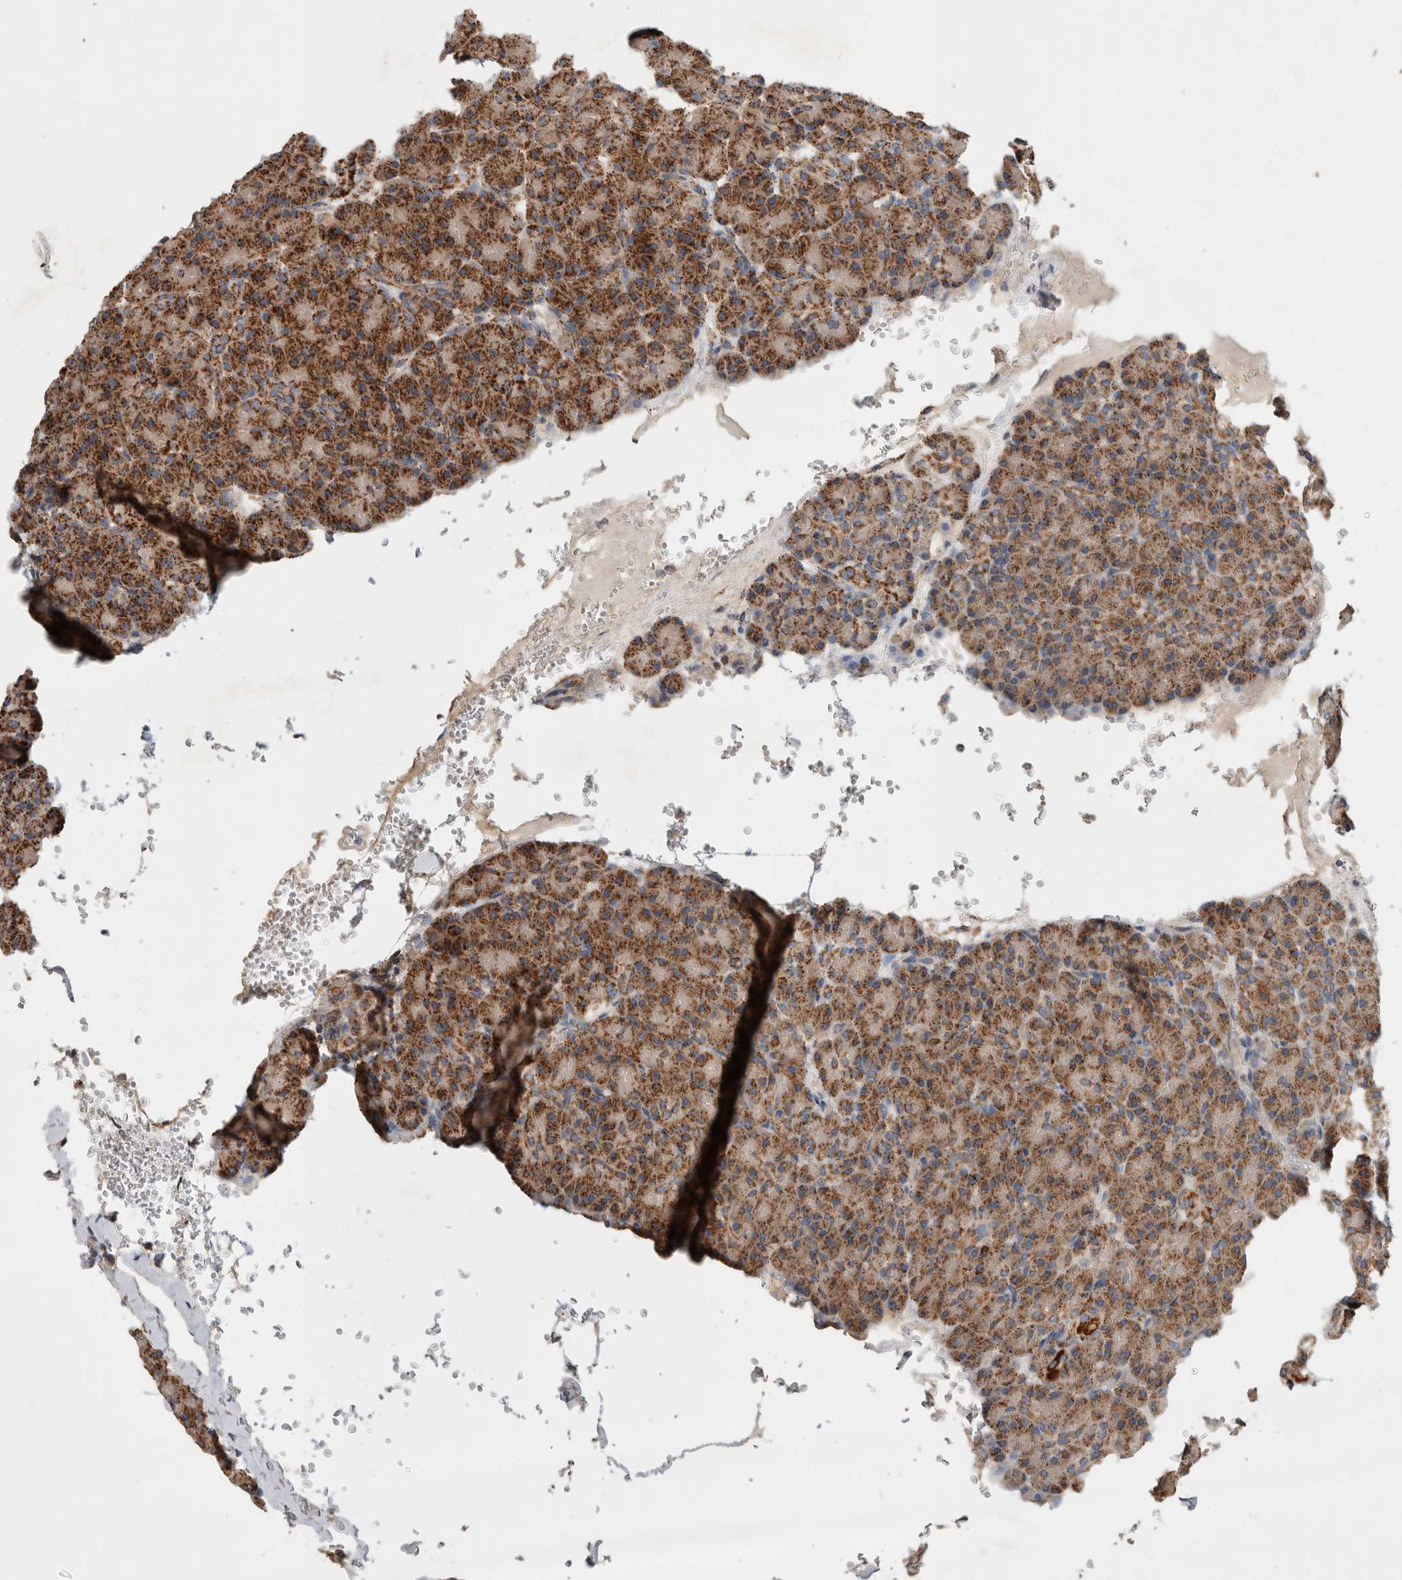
{"staining": {"intensity": "strong", "quantity": ">75%", "location": "cytoplasmic/membranous"}, "tissue": "pancreas", "cell_type": "Exocrine glandular cells", "image_type": "normal", "snomed": [{"axis": "morphology", "description": "Normal tissue, NOS"}, {"axis": "topography", "description": "Pancreas"}], "caption": "DAB immunohistochemical staining of benign pancreas reveals strong cytoplasmic/membranous protein expression in approximately >75% of exocrine glandular cells.", "gene": "IARS2", "patient": {"sex": "female", "age": 43}}